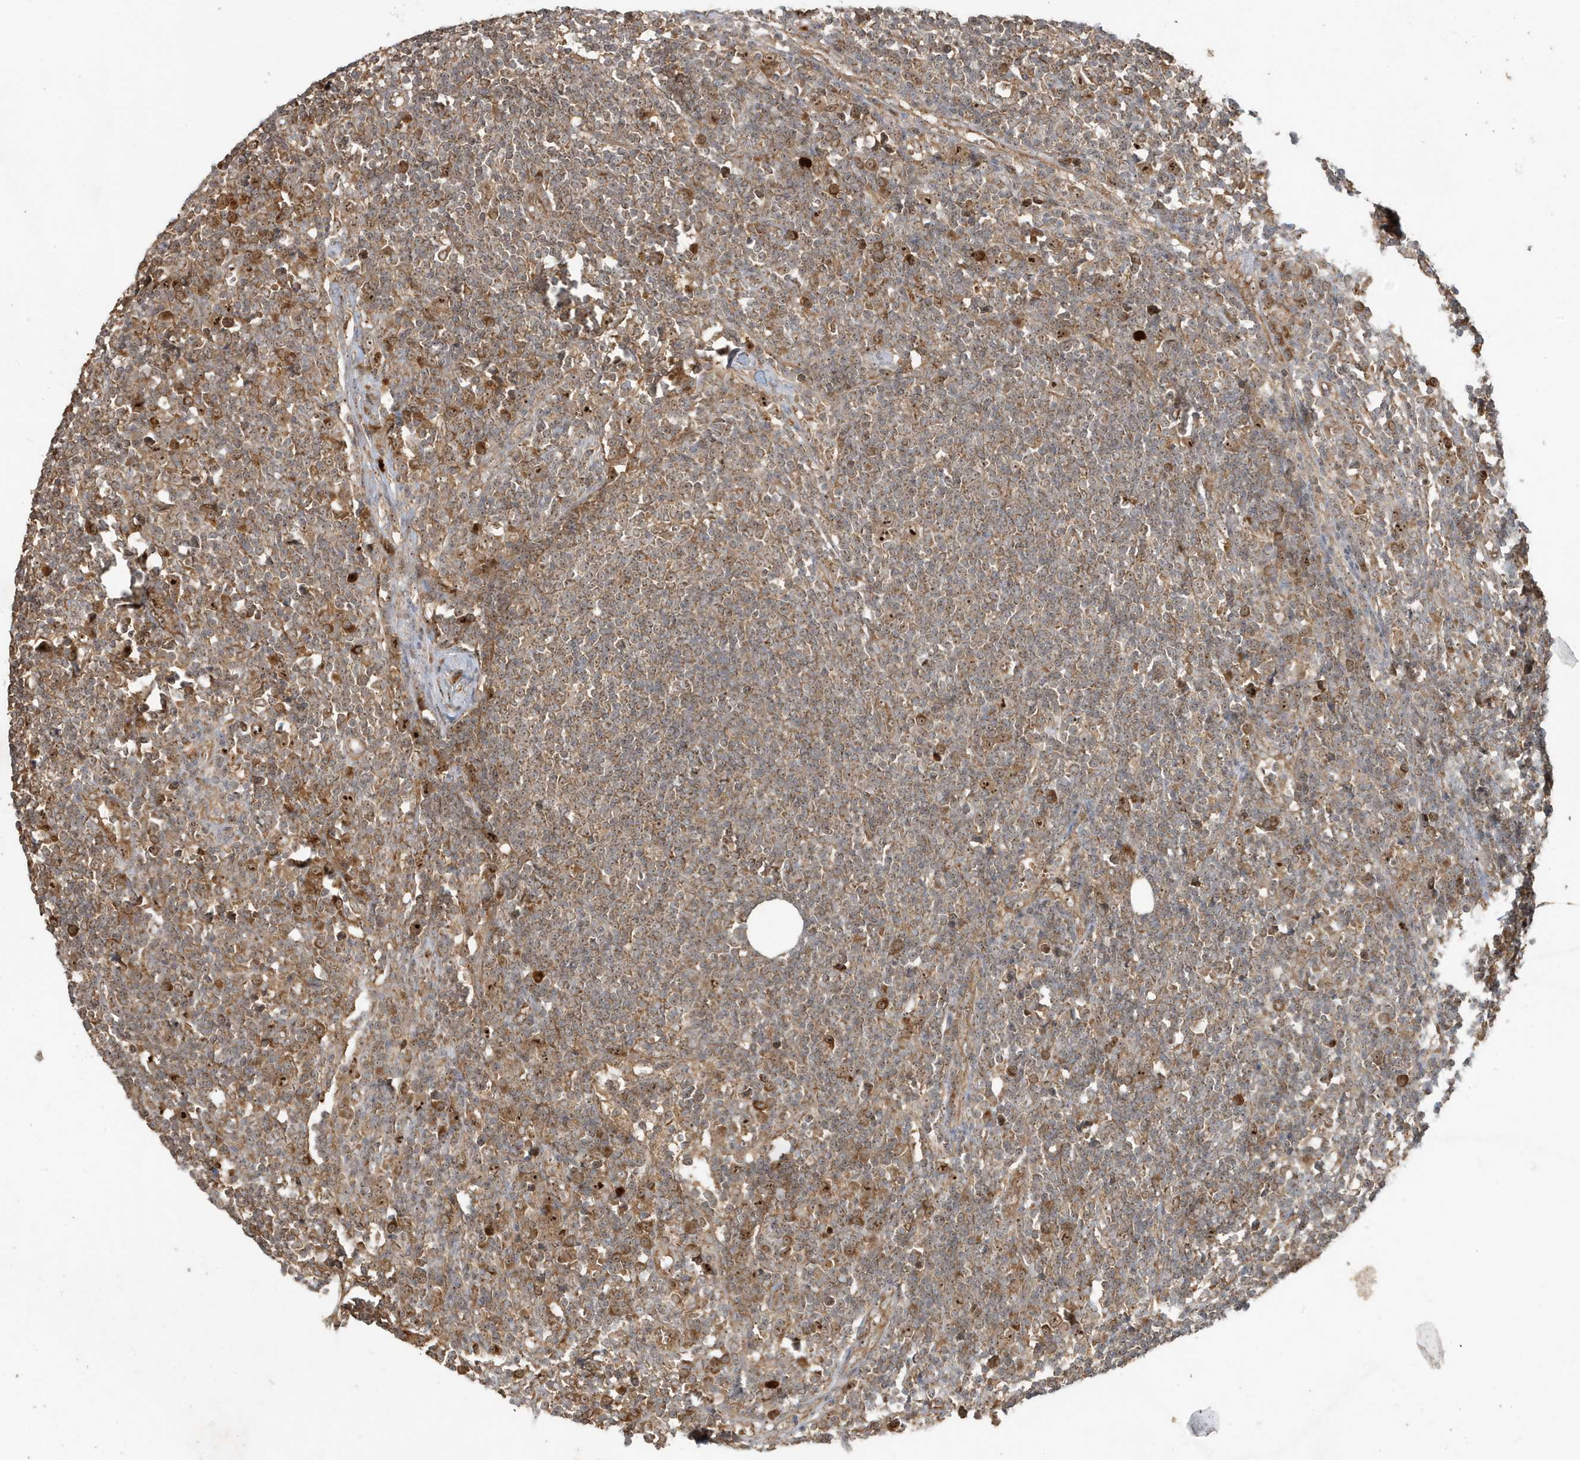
{"staining": {"intensity": "moderate", "quantity": ">75%", "location": "cytoplasmic/membranous,nuclear"}, "tissue": "lymph node", "cell_type": "Germinal center cells", "image_type": "normal", "snomed": [{"axis": "morphology", "description": "Normal tissue, NOS"}, {"axis": "morphology", "description": "Squamous cell carcinoma, metastatic, NOS"}, {"axis": "topography", "description": "Lymph node"}], "caption": "Protein positivity by immunohistochemistry (IHC) exhibits moderate cytoplasmic/membranous,nuclear staining in about >75% of germinal center cells in benign lymph node.", "gene": "ABCB9", "patient": {"sex": "male", "age": 73}}